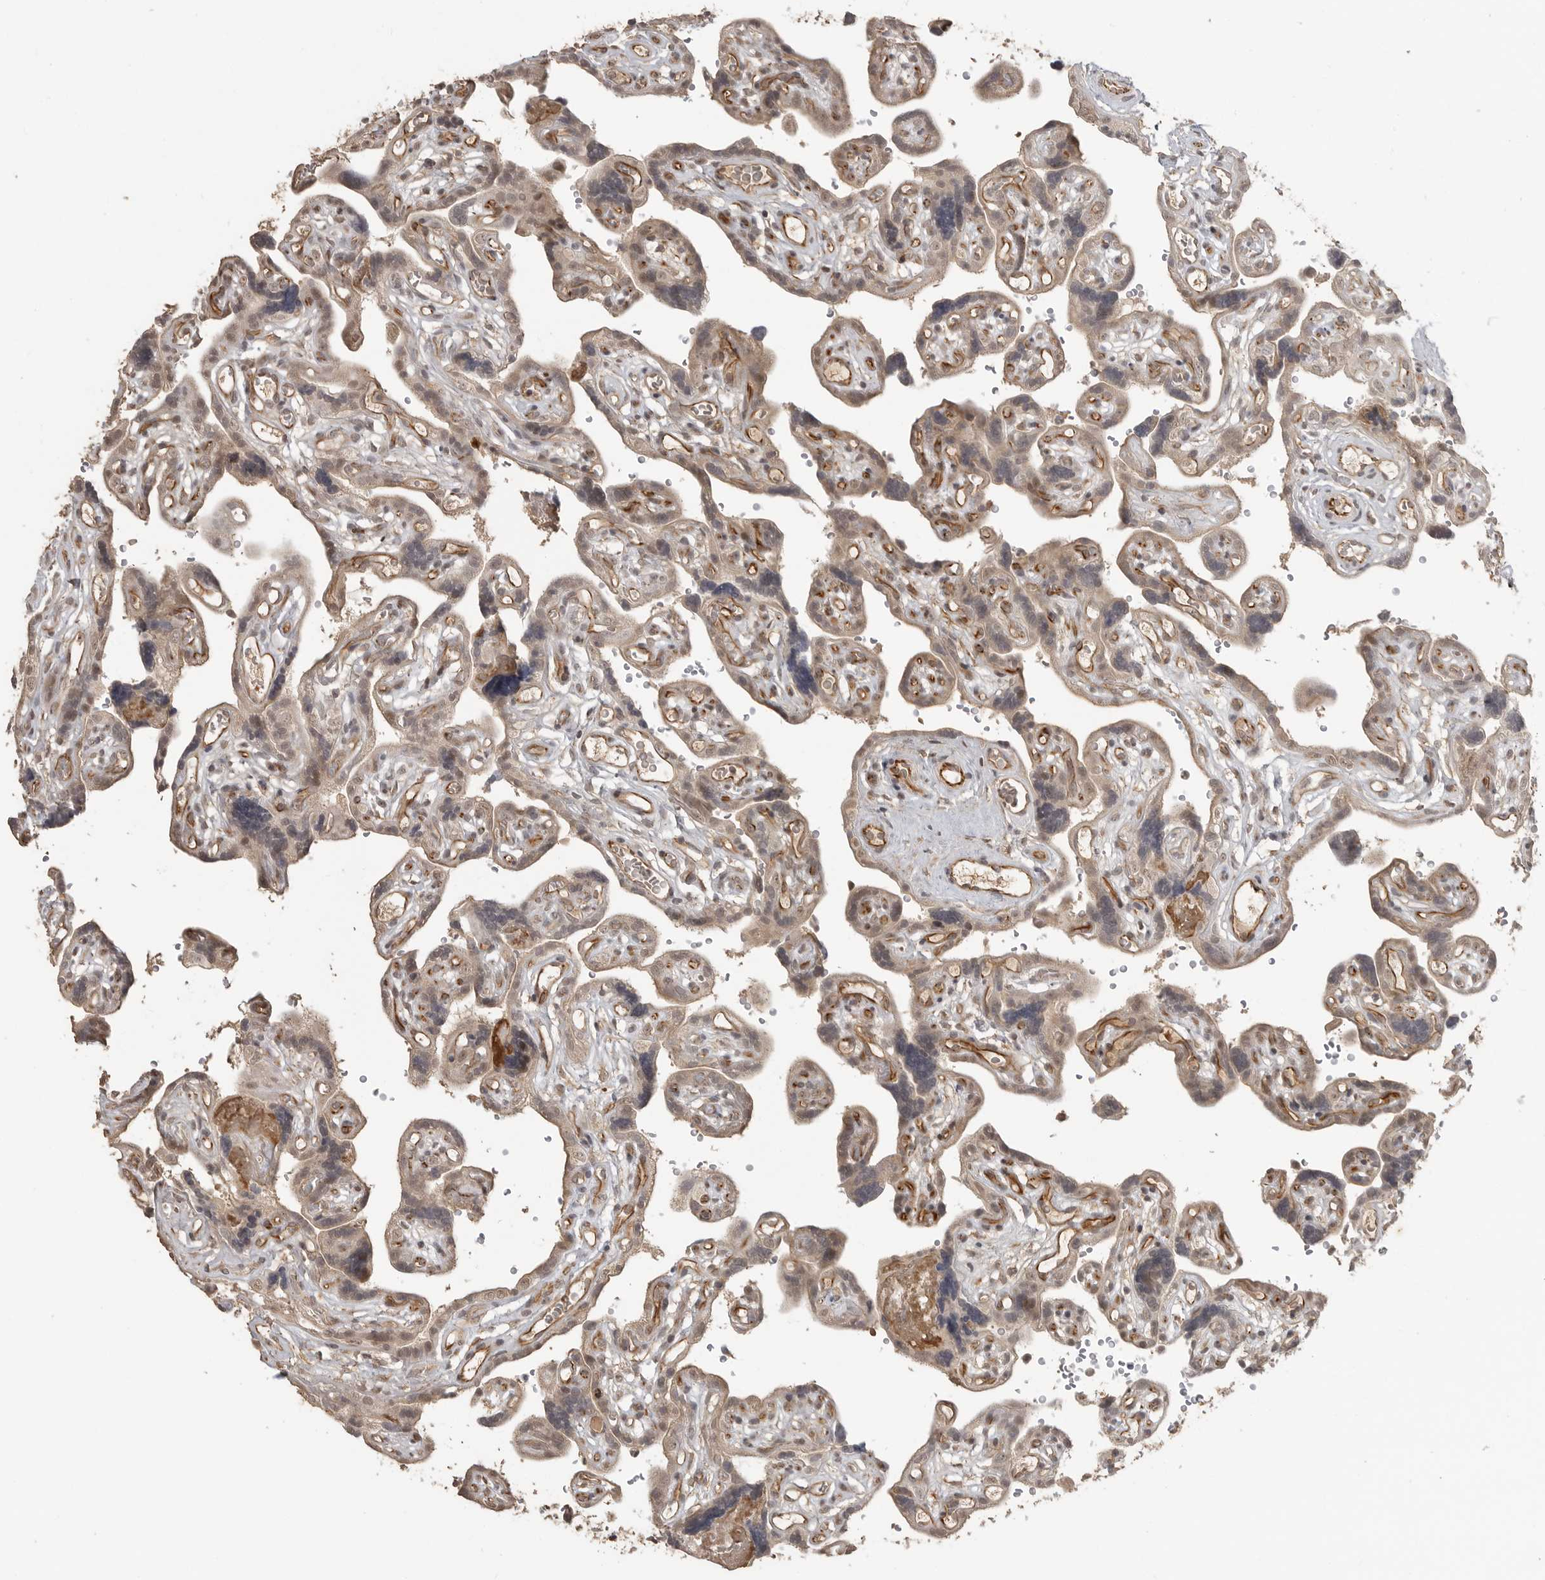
{"staining": {"intensity": "moderate", "quantity": ">75%", "location": "cytoplasmic/membranous,nuclear"}, "tissue": "placenta", "cell_type": "Decidual cells", "image_type": "normal", "snomed": [{"axis": "morphology", "description": "Normal tissue, NOS"}, {"axis": "topography", "description": "Placenta"}], "caption": "DAB immunohistochemical staining of unremarkable placenta reveals moderate cytoplasmic/membranous,nuclear protein staining in about >75% of decidual cells.", "gene": "SMG8", "patient": {"sex": "female", "age": 30}}